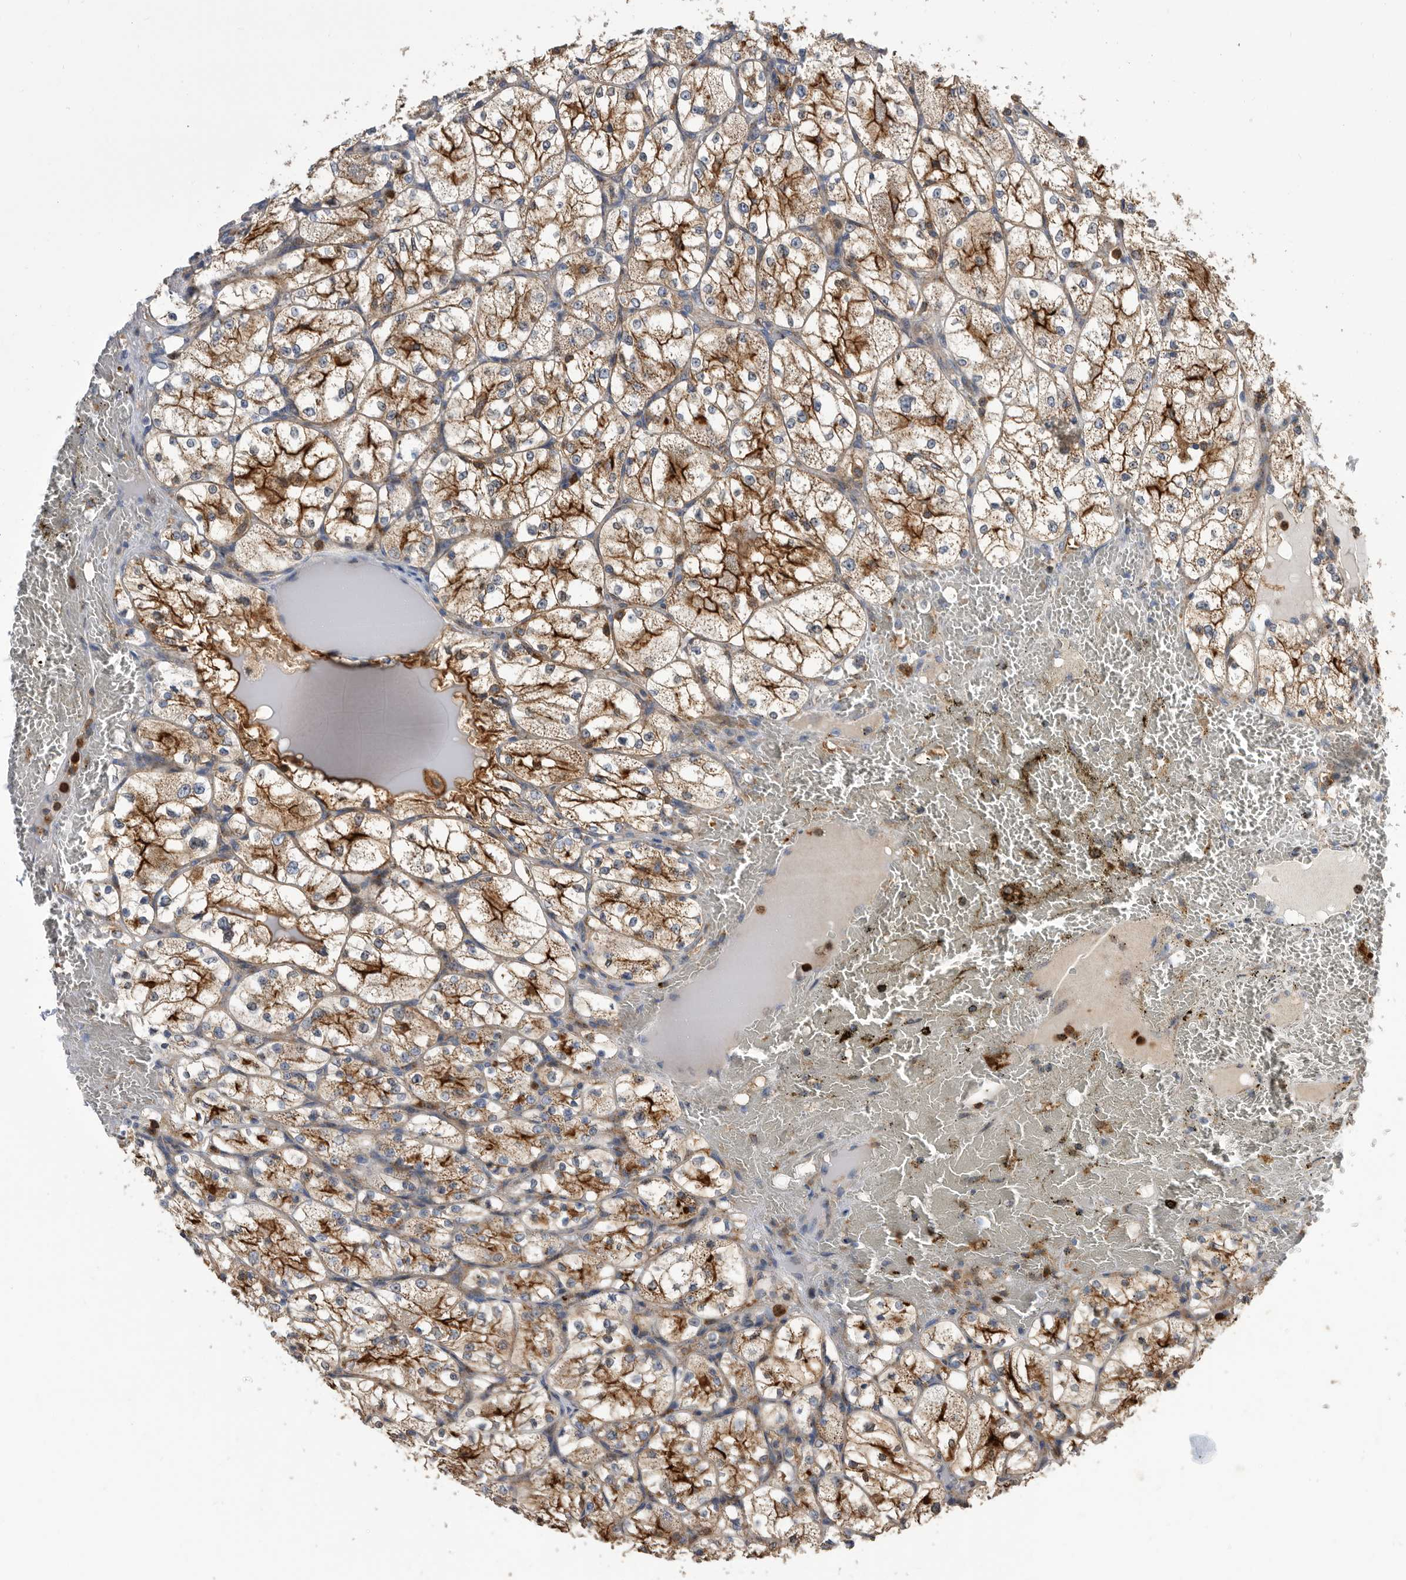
{"staining": {"intensity": "strong", "quantity": "25%-75%", "location": "cytoplasmic/membranous"}, "tissue": "renal cancer", "cell_type": "Tumor cells", "image_type": "cancer", "snomed": [{"axis": "morphology", "description": "Adenocarcinoma, NOS"}, {"axis": "topography", "description": "Kidney"}], "caption": "Immunohistochemistry (IHC) micrograph of neoplastic tissue: renal cancer stained using immunohistochemistry shows high levels of strong protein expression localized specifically in the cytoplasmic/membranous of tumor cells, appearing as a cytoplasmic/membranous brown color.", "gene": "CRISPLD2", "patient": {"sex": "female", "age": 69}}